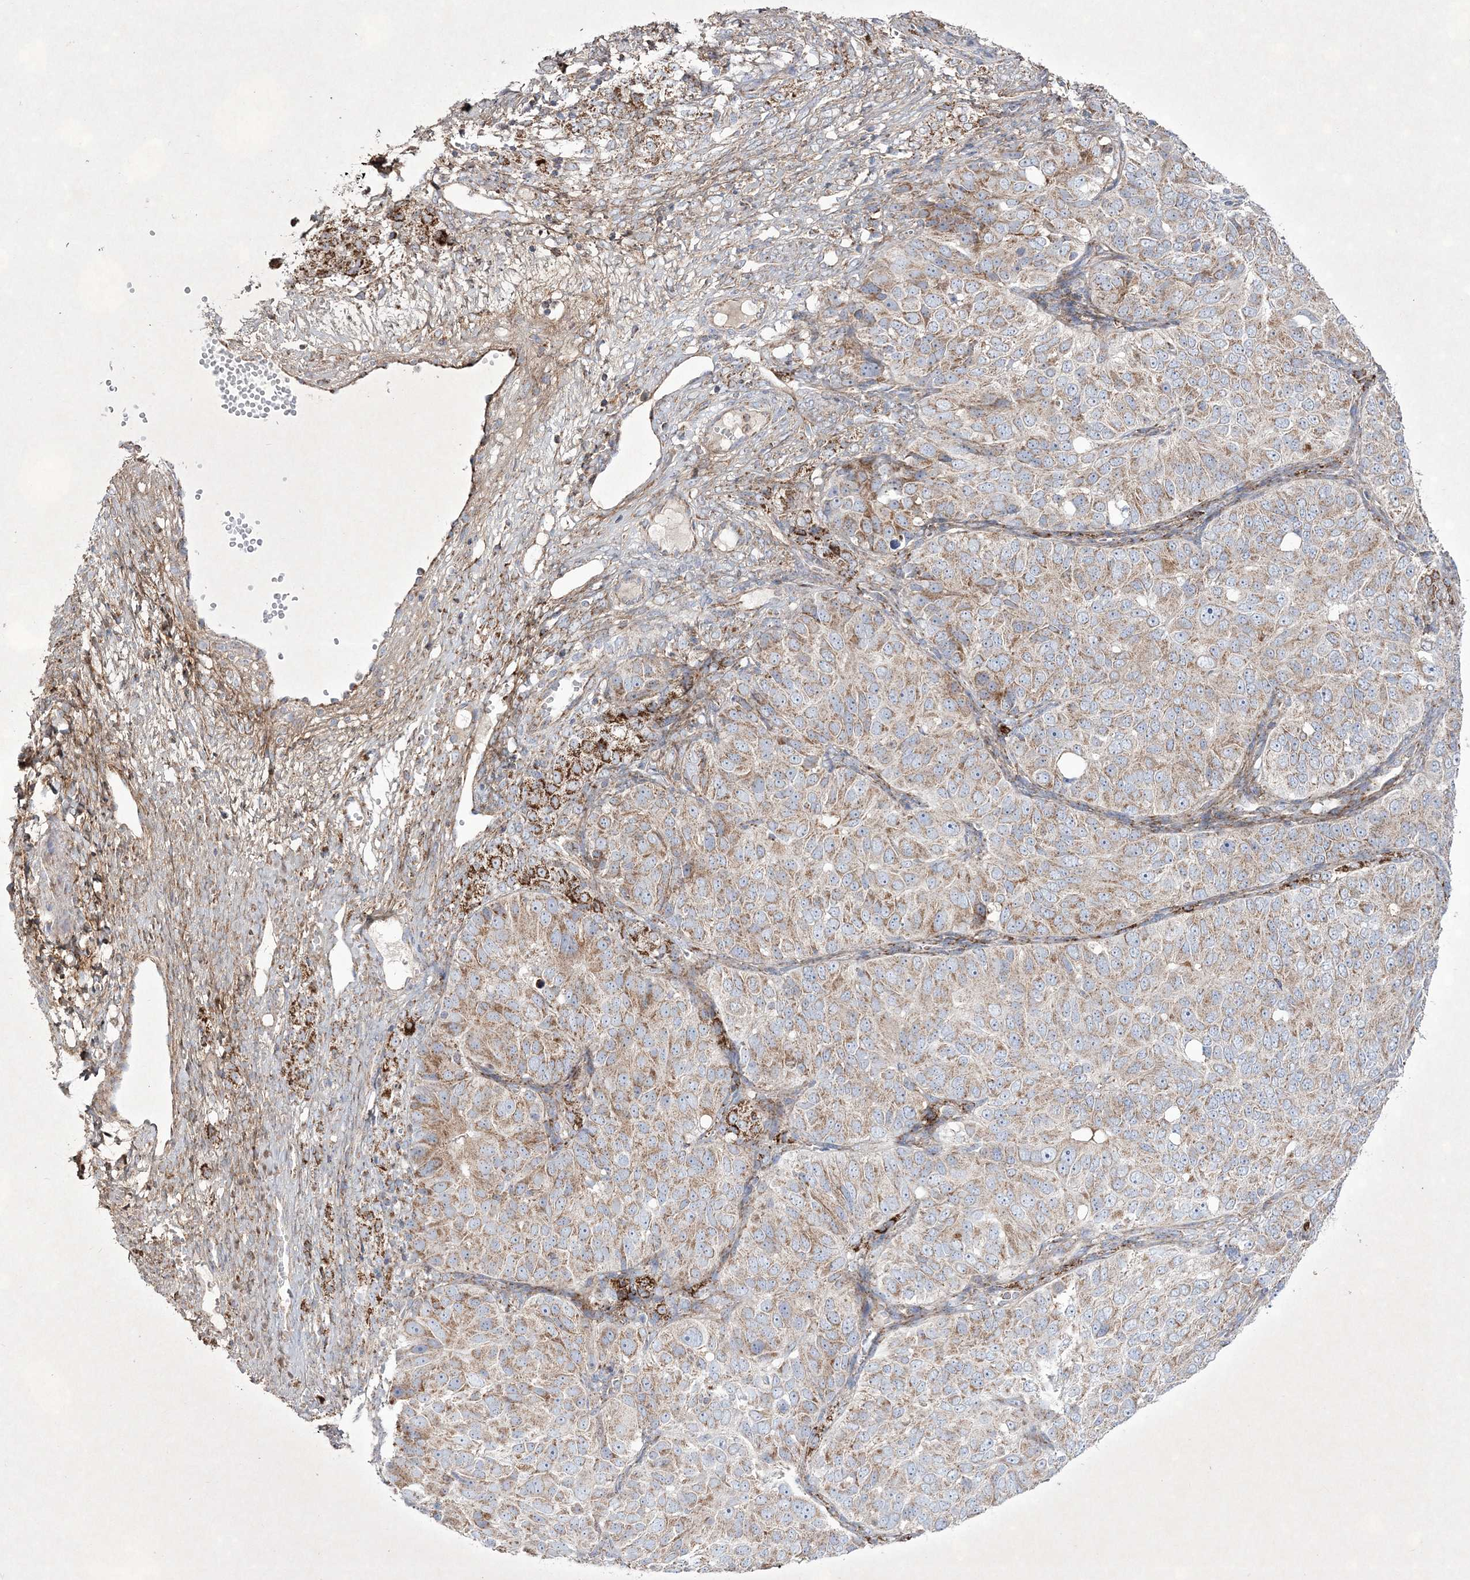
{"staining": {"intensity": "weak", "quantity": ">75%", "location": "cytoplasmic/membranous"}, "tissue": "ovarian cancer", "cell_type": "Tumor cells", "image_type": "cancer", "snomed": [{"axis": "morphology", "description": "Carcinoma, endometroid"}, {"axis": "topography", "description": "Ovary"}], "caption": "A low amount of weak cytoplasmic/membranous expression is appreciated in approximately >75% of tumor cells in ovarian cancer (endometroid carcinoma) tissue.", "gene": "RICTOR", "patient": {"sex": "female", "age": 51}}